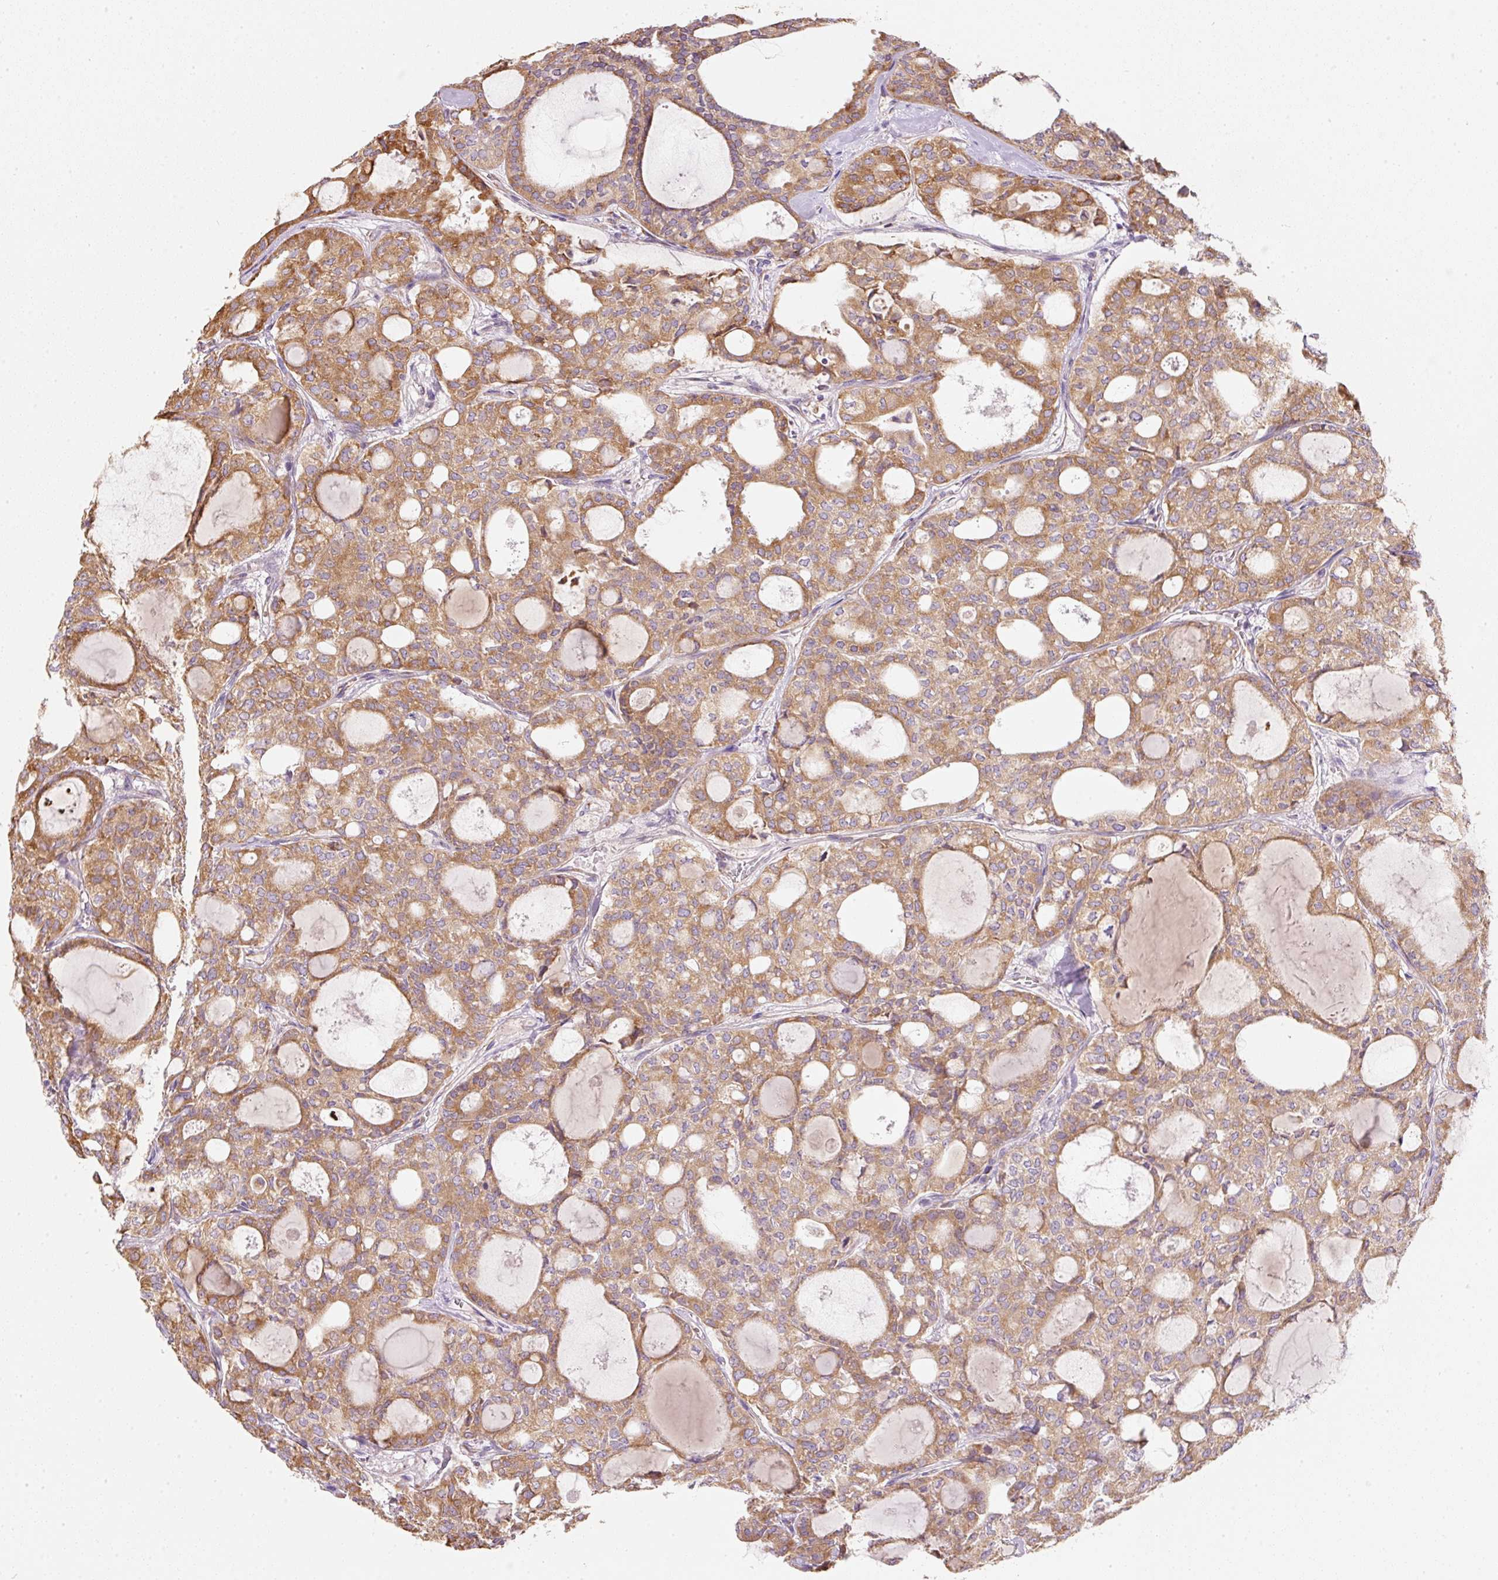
{"staining": {"intensity": "moderate", "quantity": ">75%", "location": "cytoplasmic/membranous"}, "tissue": "thyroid cancer", "cell_type": "Tumor cells", "image_type": "cancer", "snomed": [{"axis": "morphology", "description": "Follicular adenoma carcinoma, NOS"}, {"axis": "topography", "description": "Thyroid gland"}], "caption": "A high-resolution image shows immunohistochemistry staining of follicular adenoma carcinoma (thyroid), which shows moderate cytoplasmic/membranous expression in approximately >75% of tumor cells.", "gene": "MORN4", "patient": {"sex": "male", "age": 75}}